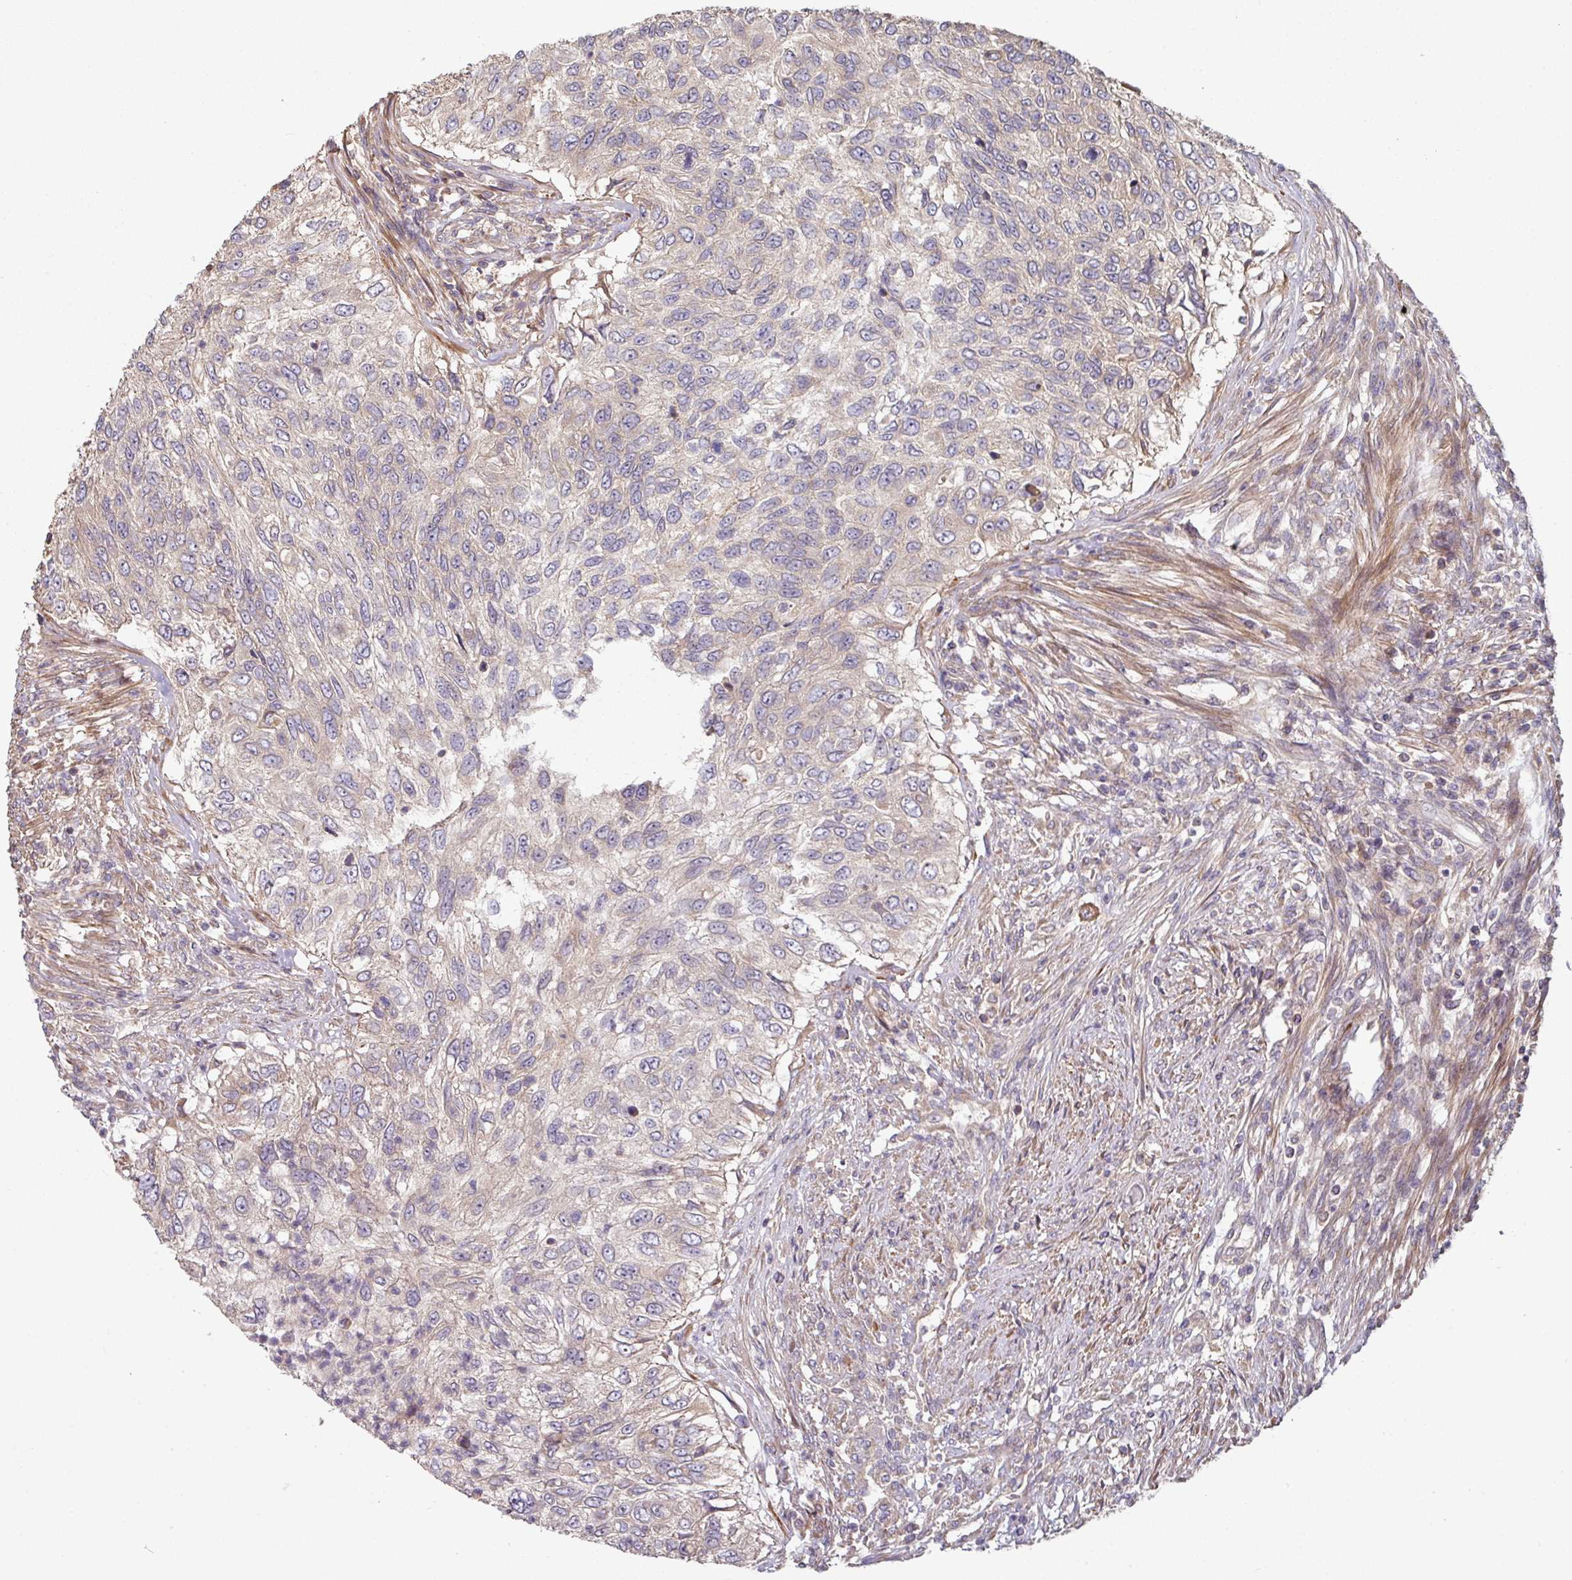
{"staining": {"intensity": "weak", "quantity": "<25%", "location": "cytoplasmic/membranous"}, "tissue": "urothelial cancer", "cell_type": "Tumor cells", "image_type": "cancer", "snomed": [{"axis": "morphology", "description": "Urothelial carcinoma, High grade"}, {"axis": "topography", "description": "Urinary bladder"}], "caption": "There is no significant expression in tumor cells of high-grade urothelial carcinoma.", "gene": "SIK1", "patient": {"sex": "female", "age": 60}}